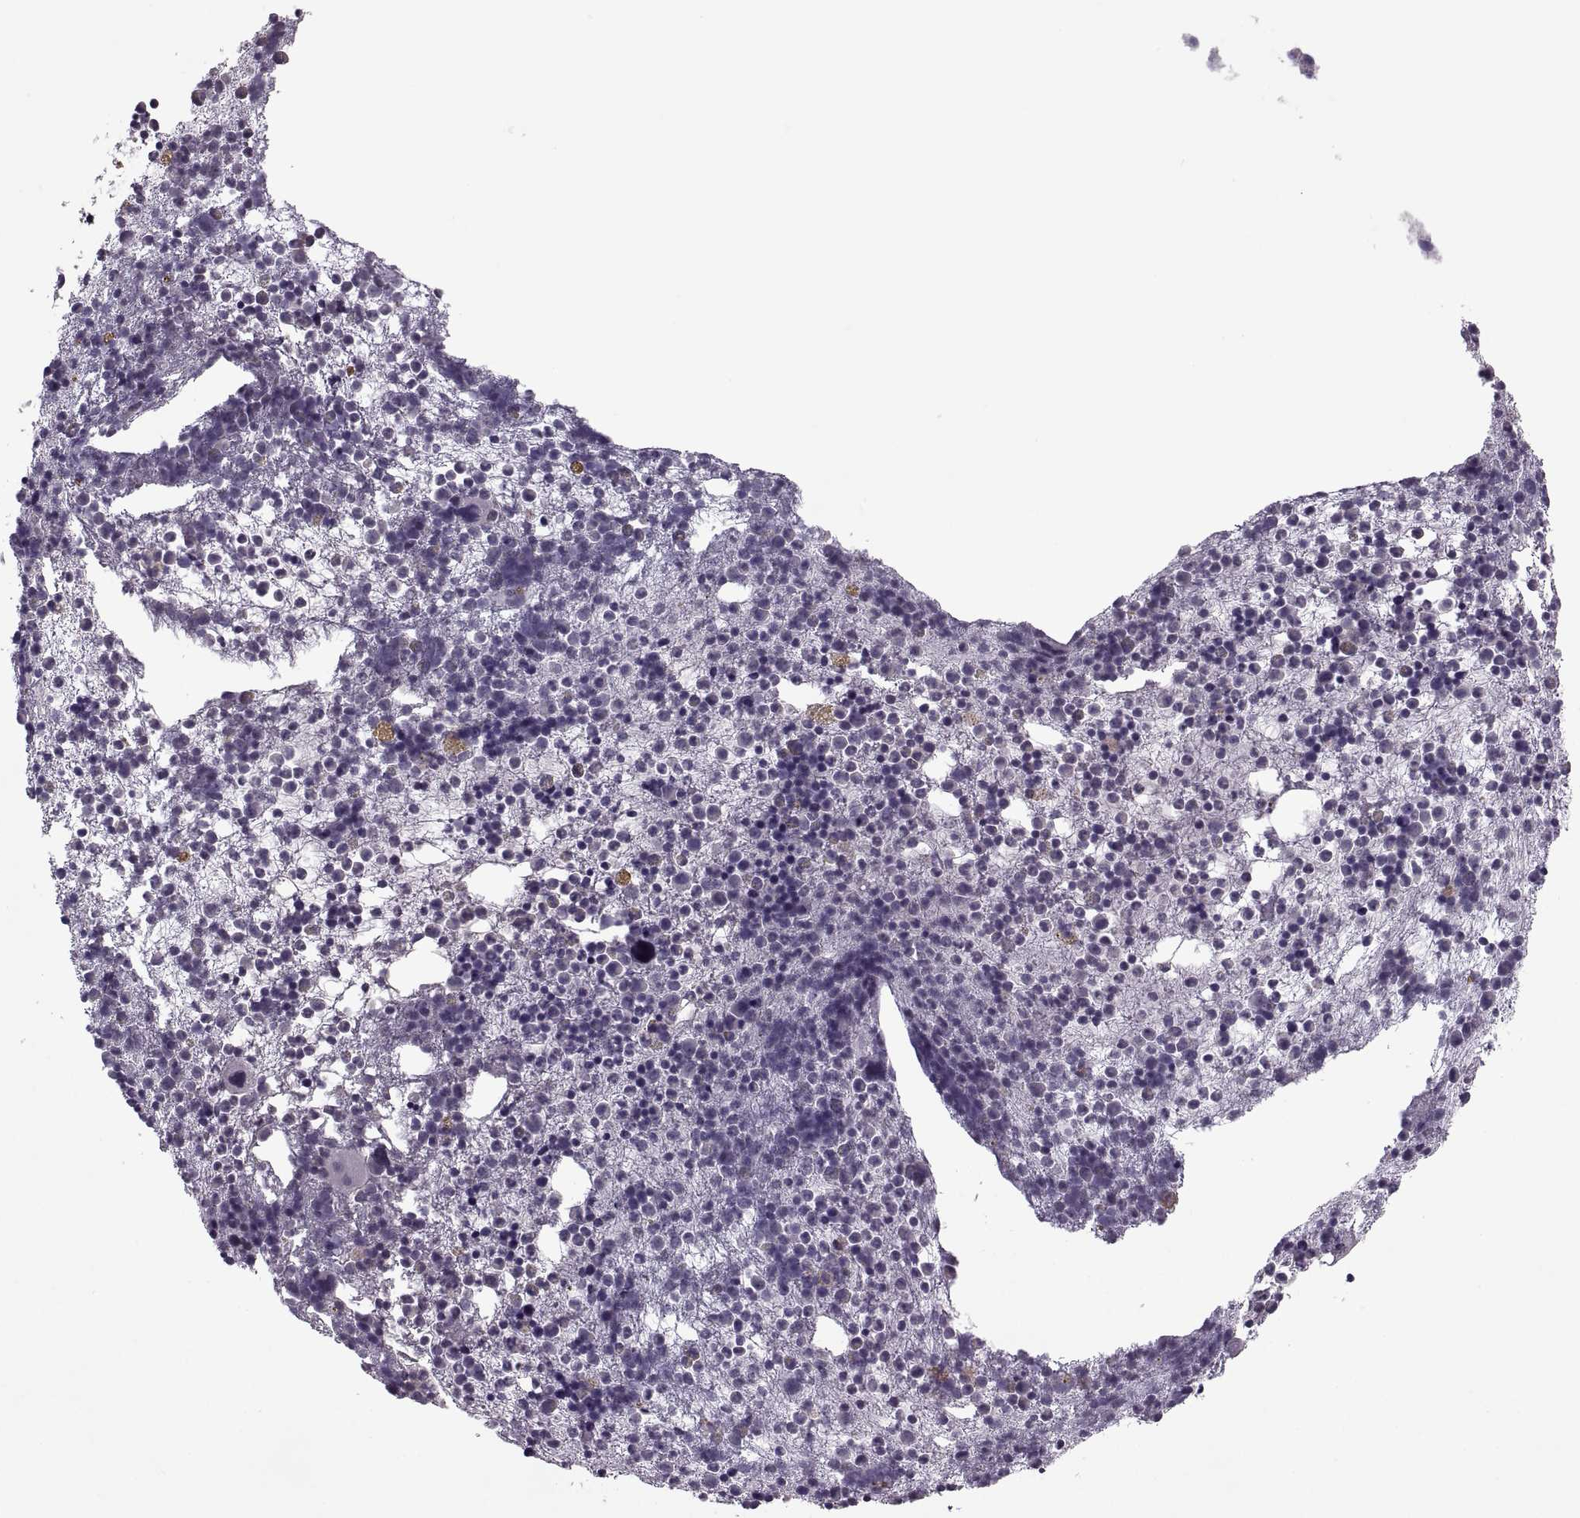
{"staining": {"intensity": "negative", "quantity": "none", "location": "none"}, "tissue": "bone marrow", "cell_type": "Hematopoietic cells", "image_type": "normal", "snomed": [{"axis": "morphology", "description": "Normal tissue, NOS"}, {"axis": "topography", "description": "Bone marrow"}], "caption": "Histopathology image shows no protein staining in hematopoietic cells of benign bone marrow. The staining was performed using DAB (3,3'-diaminobenzidine) to visualize the protein expression in brown, while the nuclei were stained in blue with hematoxylin (Magnification: 20x).", "gene": "MGAT4D", "patient": {"sex": "male", "age": 54}}